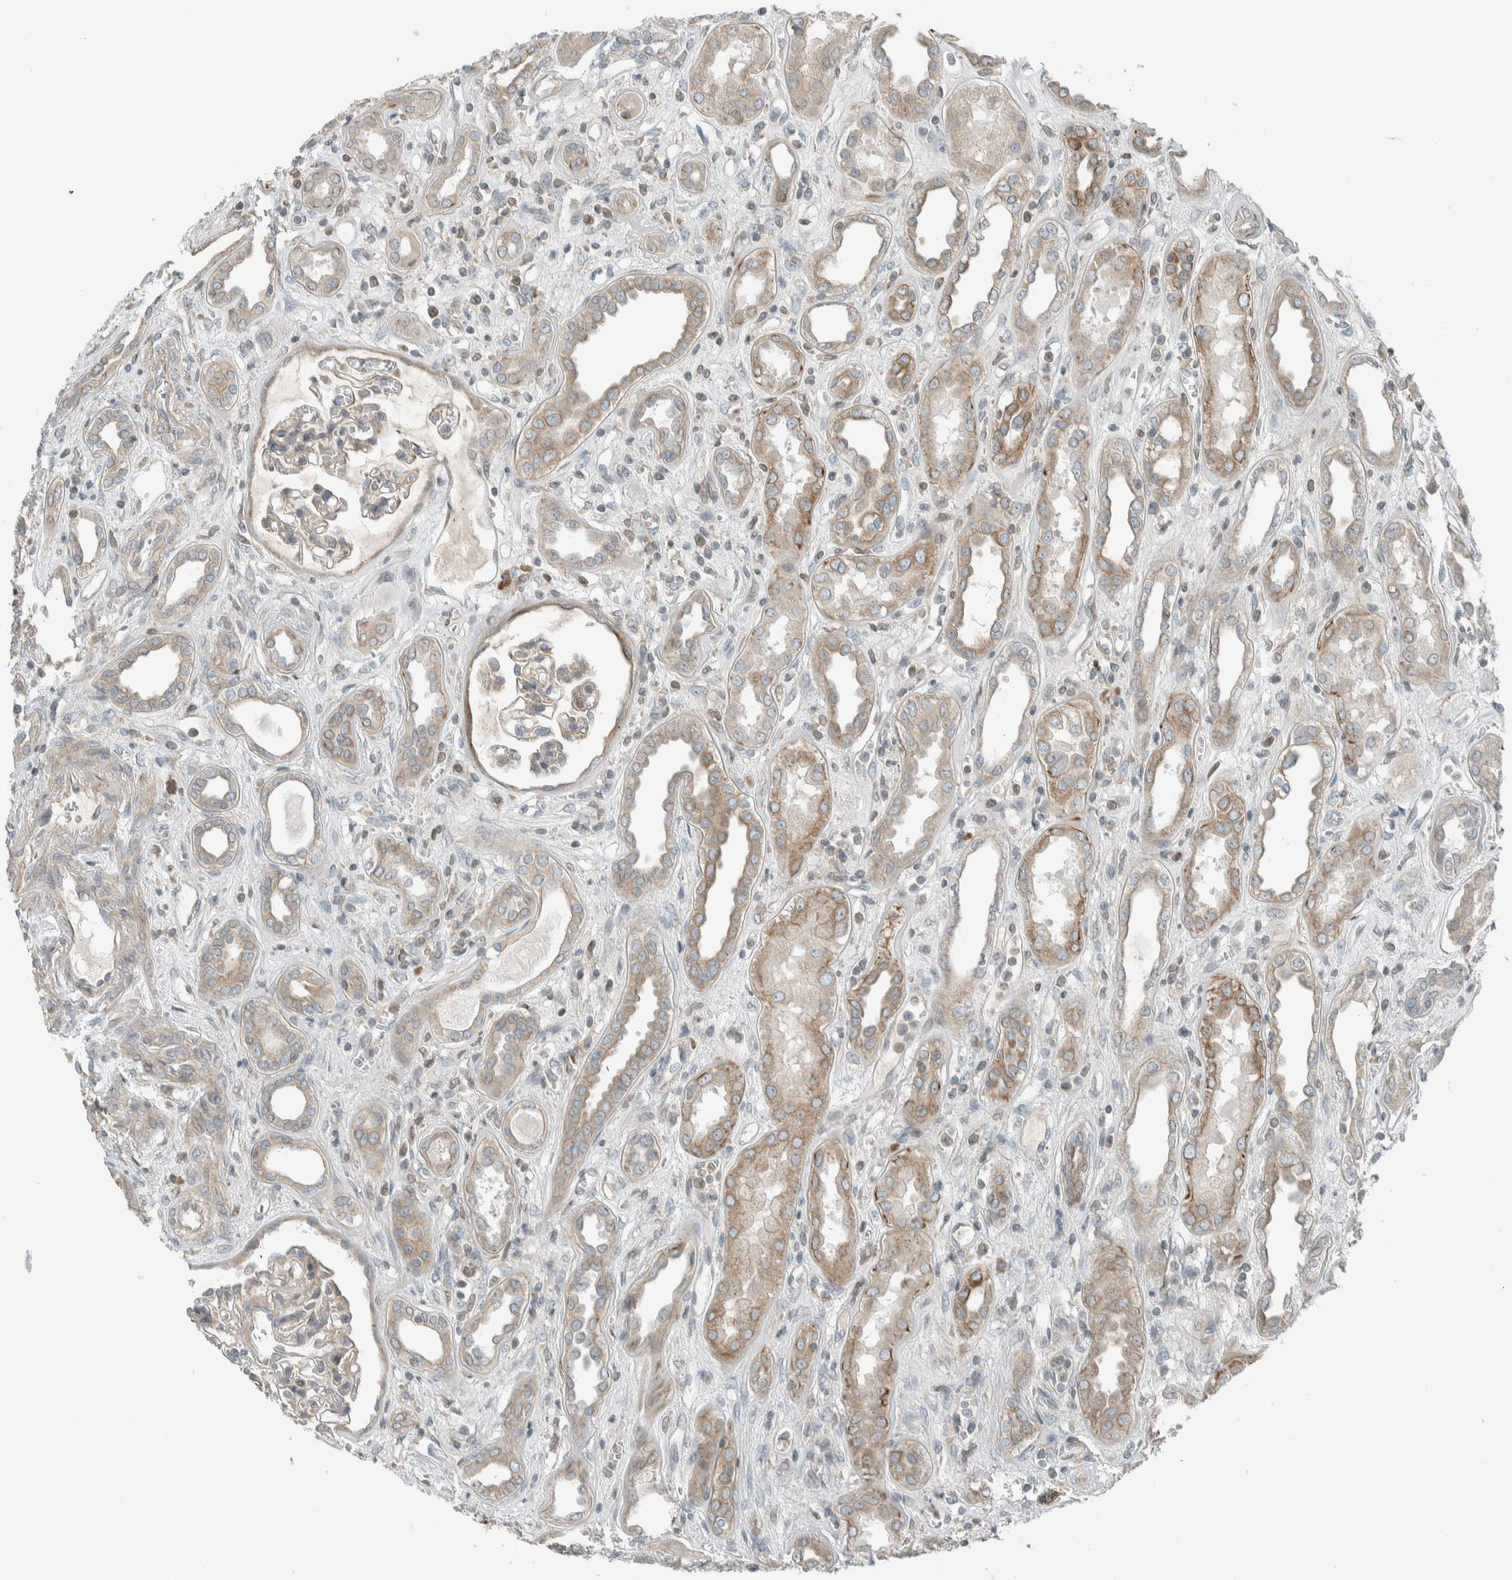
{"staining": {"intensity": "weak", "quantity": "25%-75%", "location": "cytoplasmic/membranous"}, "tissue": "kidney", "cell_type": "Cells in glomeruli", "image_type": "normal", "snomed": [{"axis": "morphology", "description": "Normal tissue, NOS"}, {"axis": "topography", "description": "Kidney"}], "caption": "Immunohistochemistry (DAB (3,3'-diaminobenzidine)) staining of unremarkable kidney reveals weak cytoplasmic/membranous protein expression in approximately 25%-75% of cells in glomeruli.", "gene": "SEL1L", "patient": {"sex": "male", "age": 59}}